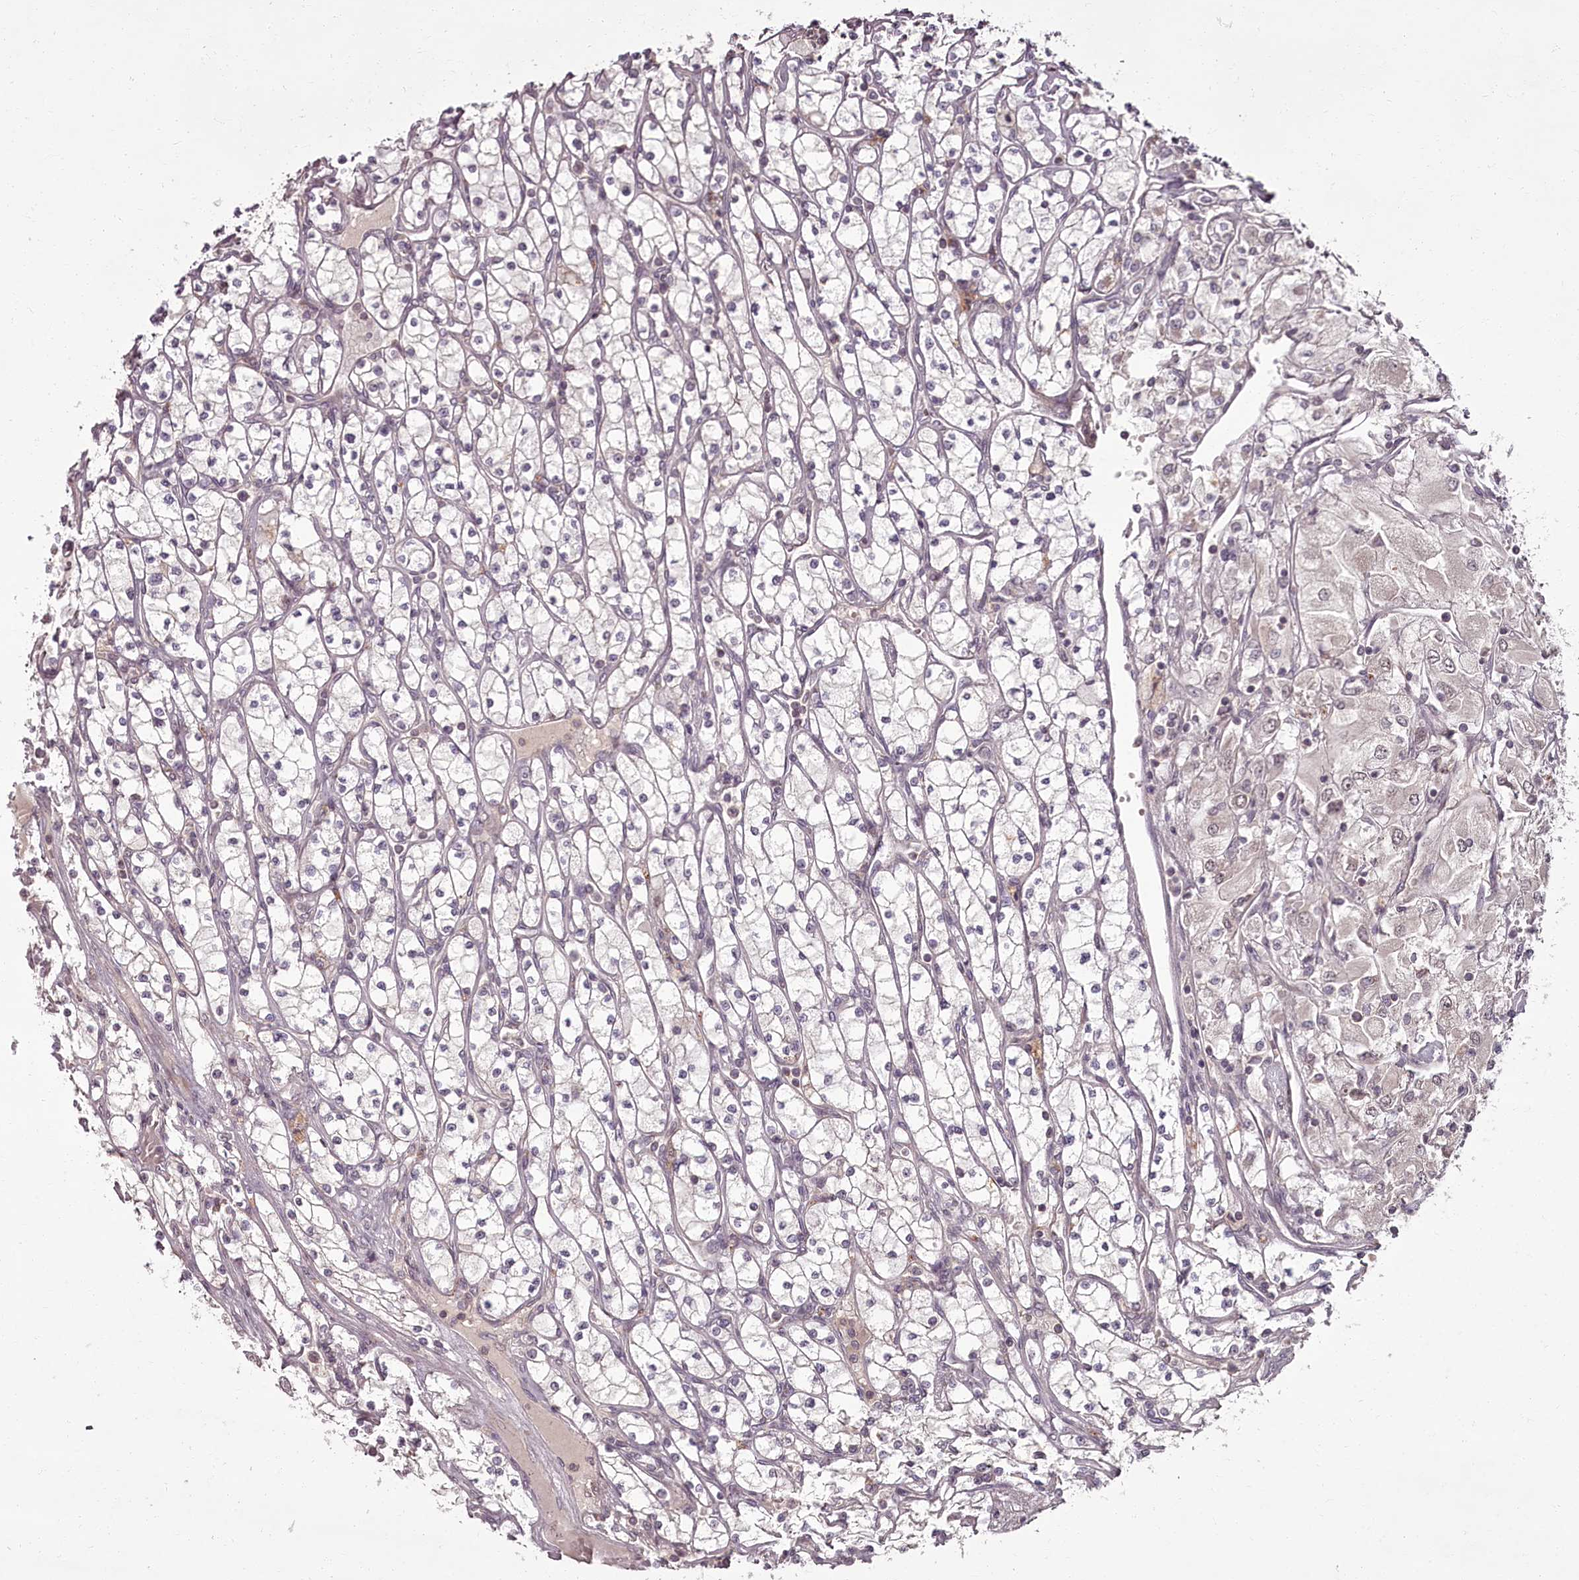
{"staining": {"intensity": "negative", "quantity": "none", "location": "none"}, "tissue": "renal cancer", "cell_type": "Tumor cells", "image_type": "cancer", "snomed": [{"axis": "morphology", "description": "Adenocarcinoma, NOS"}, {"axis": "topography", "description": "Kidney"}], "caption": "Immunohistochemical staining of adenocarcinoma (renal) demonstrates no significant expression in tumor cells.", "gene": "PCBP2", "patient": {"sex": "male", "age": 80}}